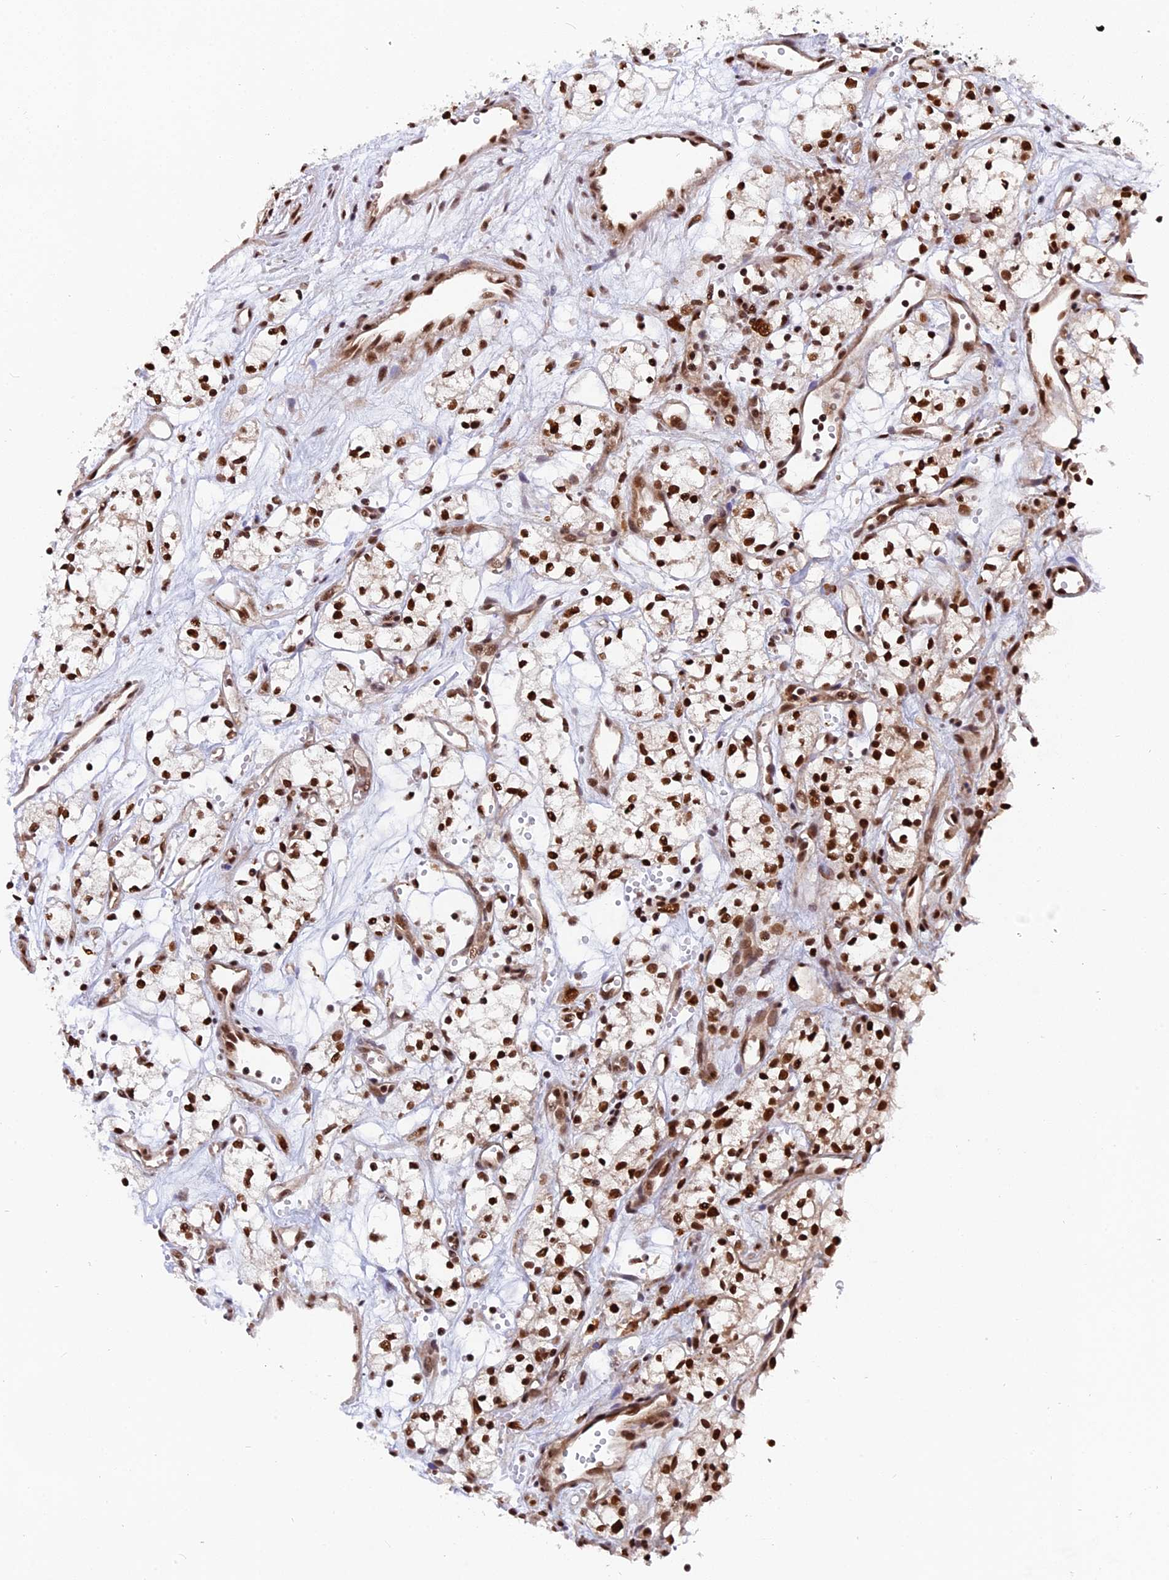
{"staining": {"intensity": "strong", "quantity": ">75%", "location": "nuclear"}, "tissue": "renal cancer", "cell_type": "Tumor cells", "image_type": "cancer", "snomed": [{"axis": "morphology", "description": "Adenocarcinoma, NOS"}, {"axis": "topography", "description": "Kidney"}], "caption": "Immunohistochemical staining of renal cancer exhibits high levels of strong nuclear staining in approximately >75% of tumor cells.", "gene": "RAMAC", "patient": {"sex": "male", "age": 59}}